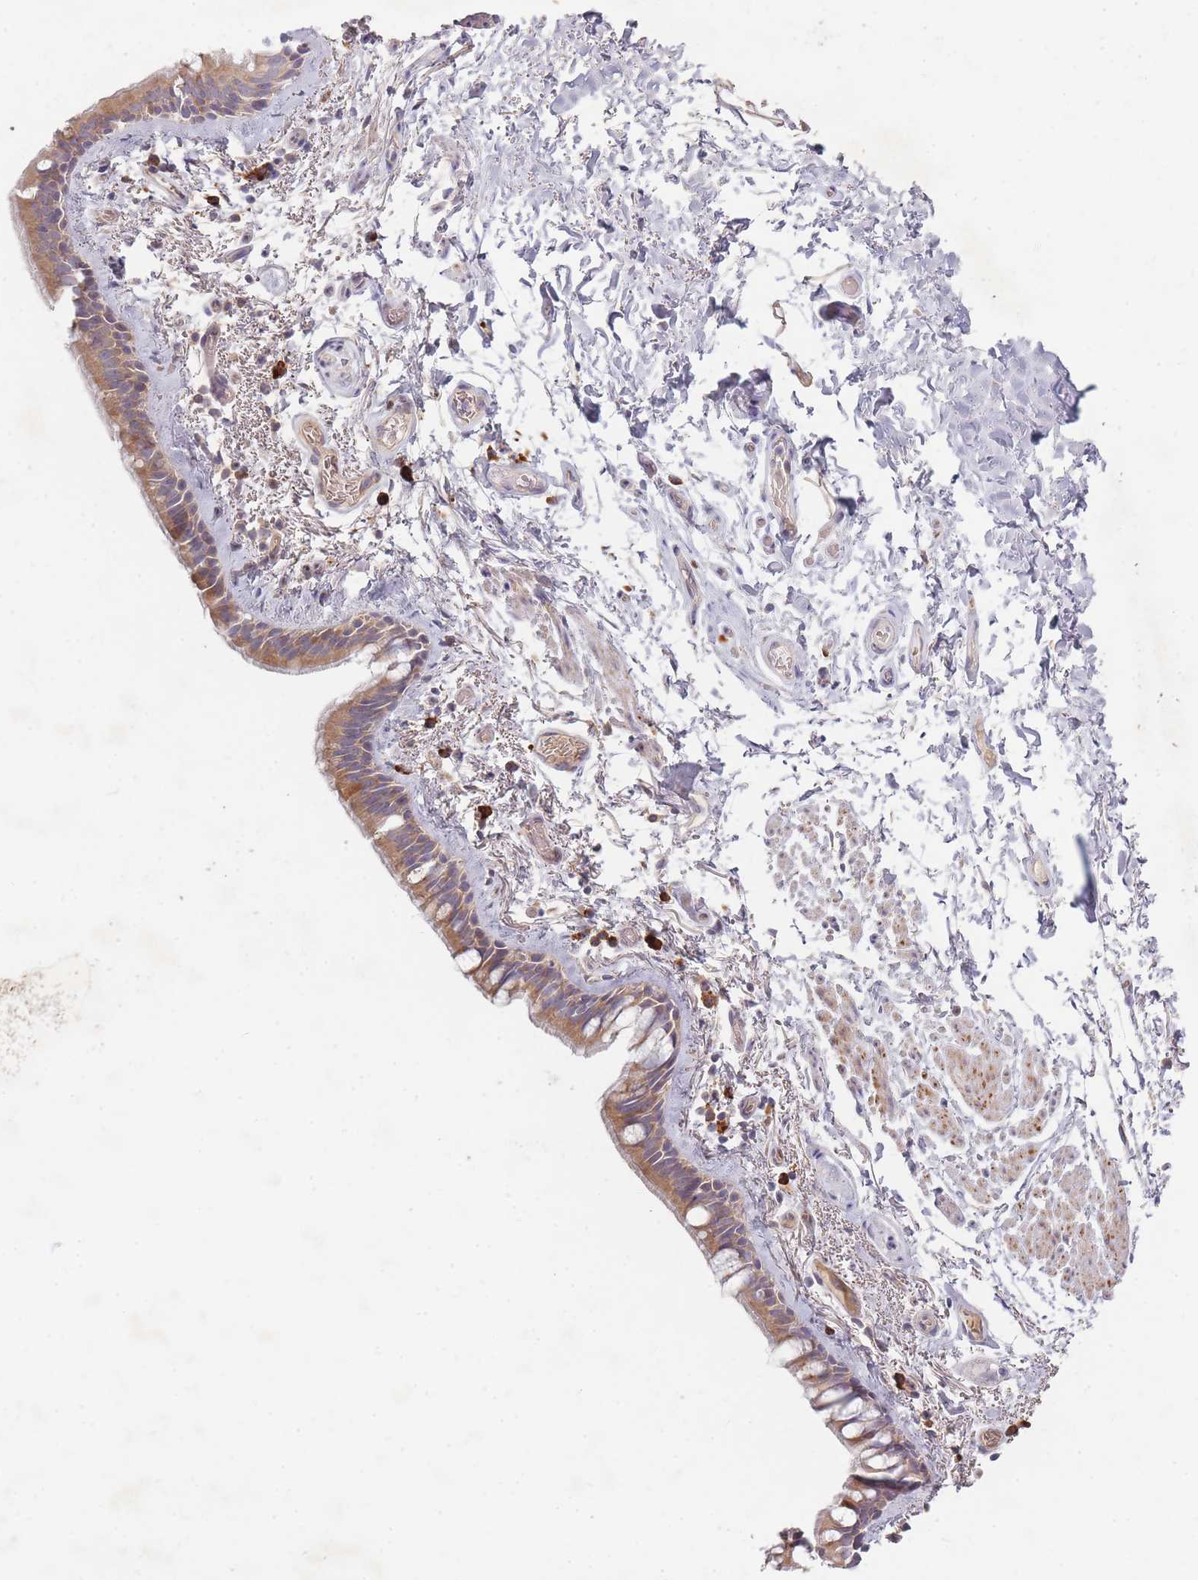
{"staining": {"intensity": "moderate", "quantity": ">75%", "location": "cytoplasmic/membranous"}, "tissue": "bronchus", "cell_type": "Respiratory epithelial cells", "image_type": "normal", "snomed": [{"axis": "morphology", "description": "Normal tissue, NOS"}, {"axis": "topography", "description": "Cartilage tissue"}], "caption": "Immunohistochemistry (IHC) photomicrograph of unremarkable bronchus: bronchus stained using immunohistochemistry reveals medium levels of moderate protein expression localized specifically in the cytoplasmic/membranous of respiratory epithelial cells, appearing as a cytoplasmic/membranous brown color.", "gene": "SMIM14", "patient": {"sex": "male", "age": 63}}